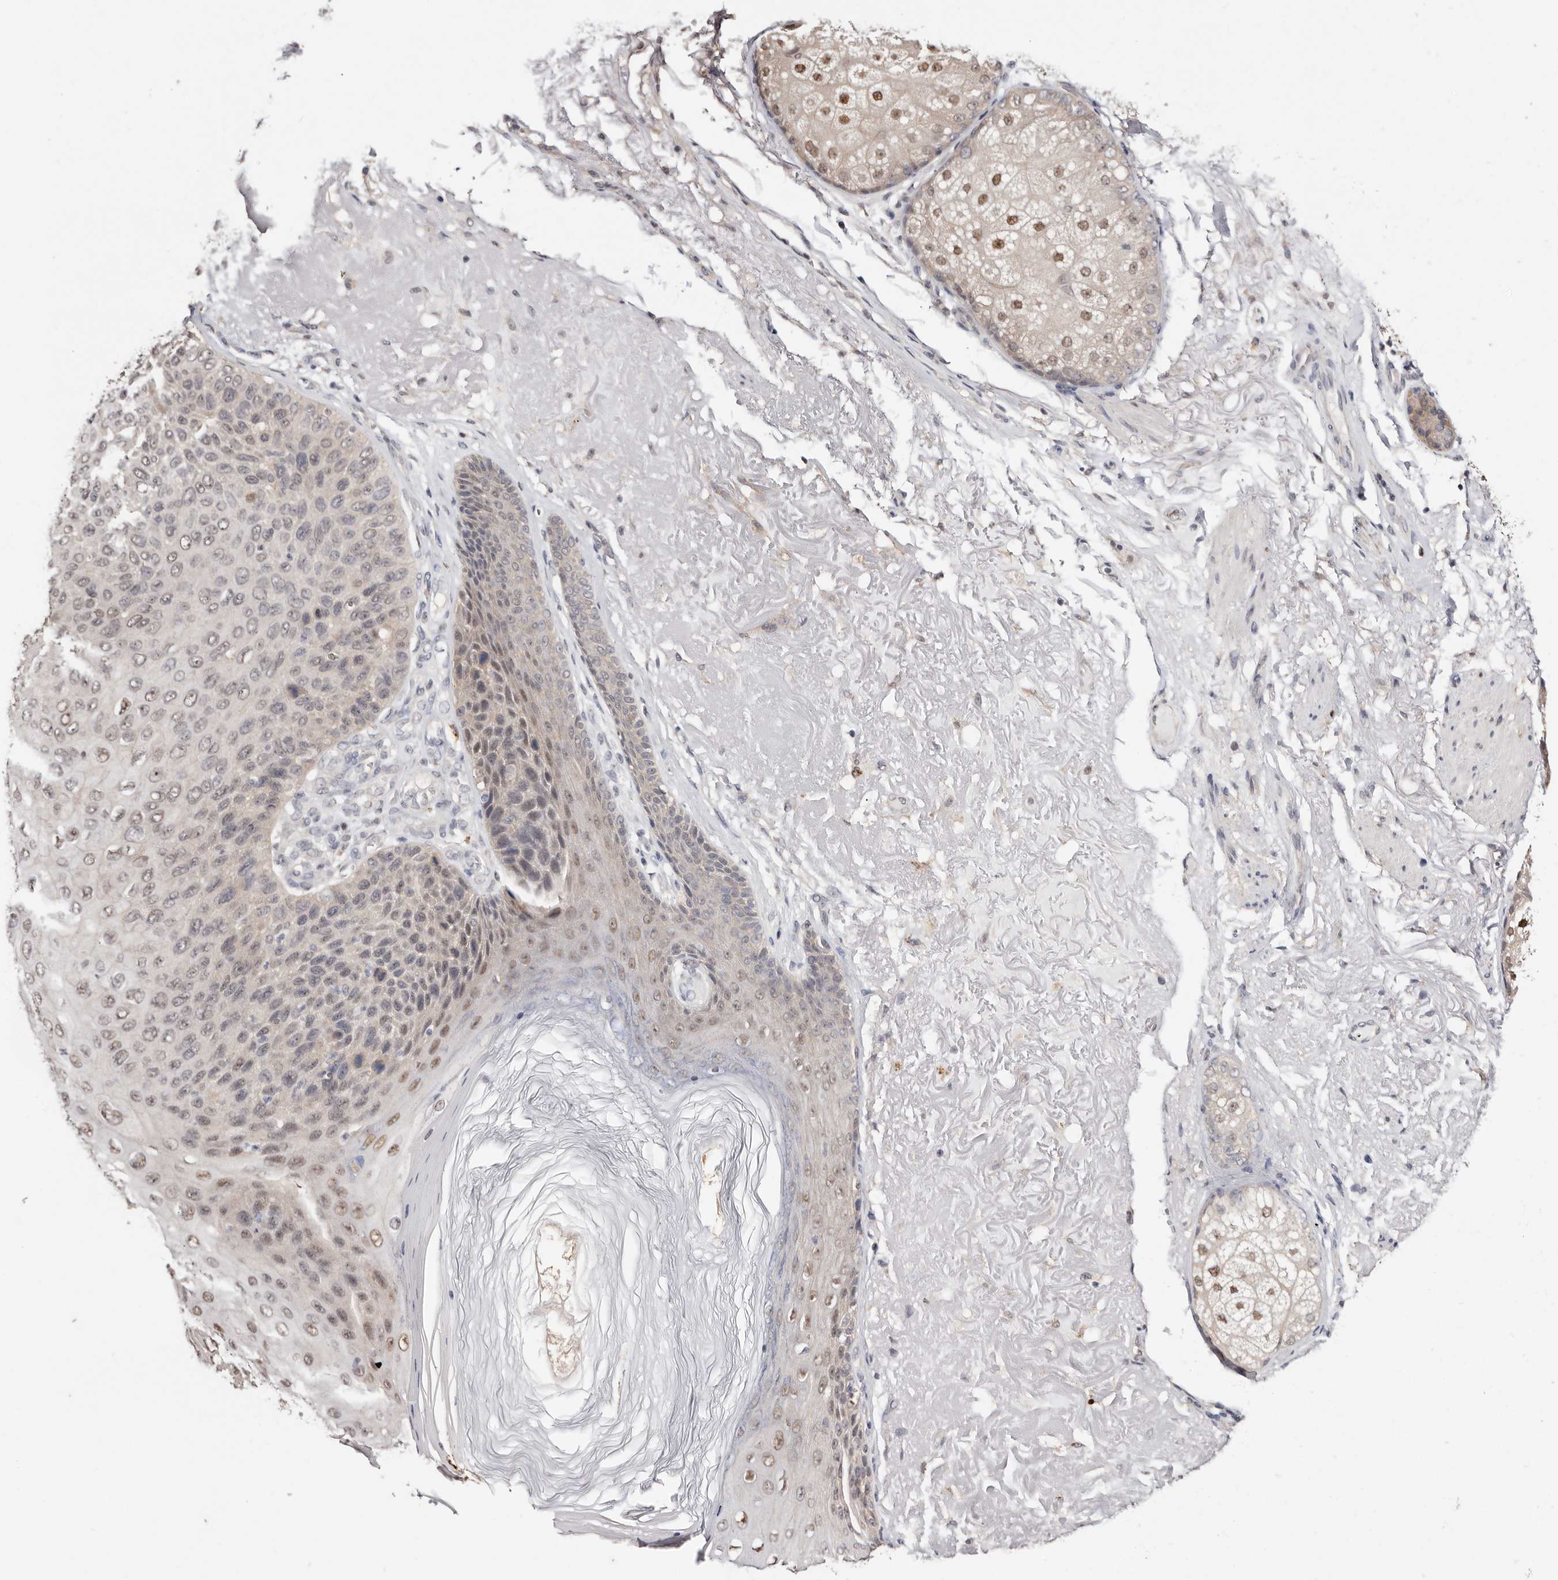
{"staining": {"intensity": "weak", "quantity": "25%-75%", "location": "nuclear"}, "tissue": "skin cancer", "cell_type": "Tumor cells", "image_type": "cancer", "snomed": [{"axis": "morphology", "description": "Squamous cell carcinoma, NOS"}, {"axis": "topography", "description": "Skin"}], "caption": "Human squamous cell carcinoma (skin) stained for a protein (brown) exhibits weak nuclear positive expression in approximately 25%-75% of tumor cells.", "gene": "TYW3", "patient": {"sex": "female", "age": 88}}